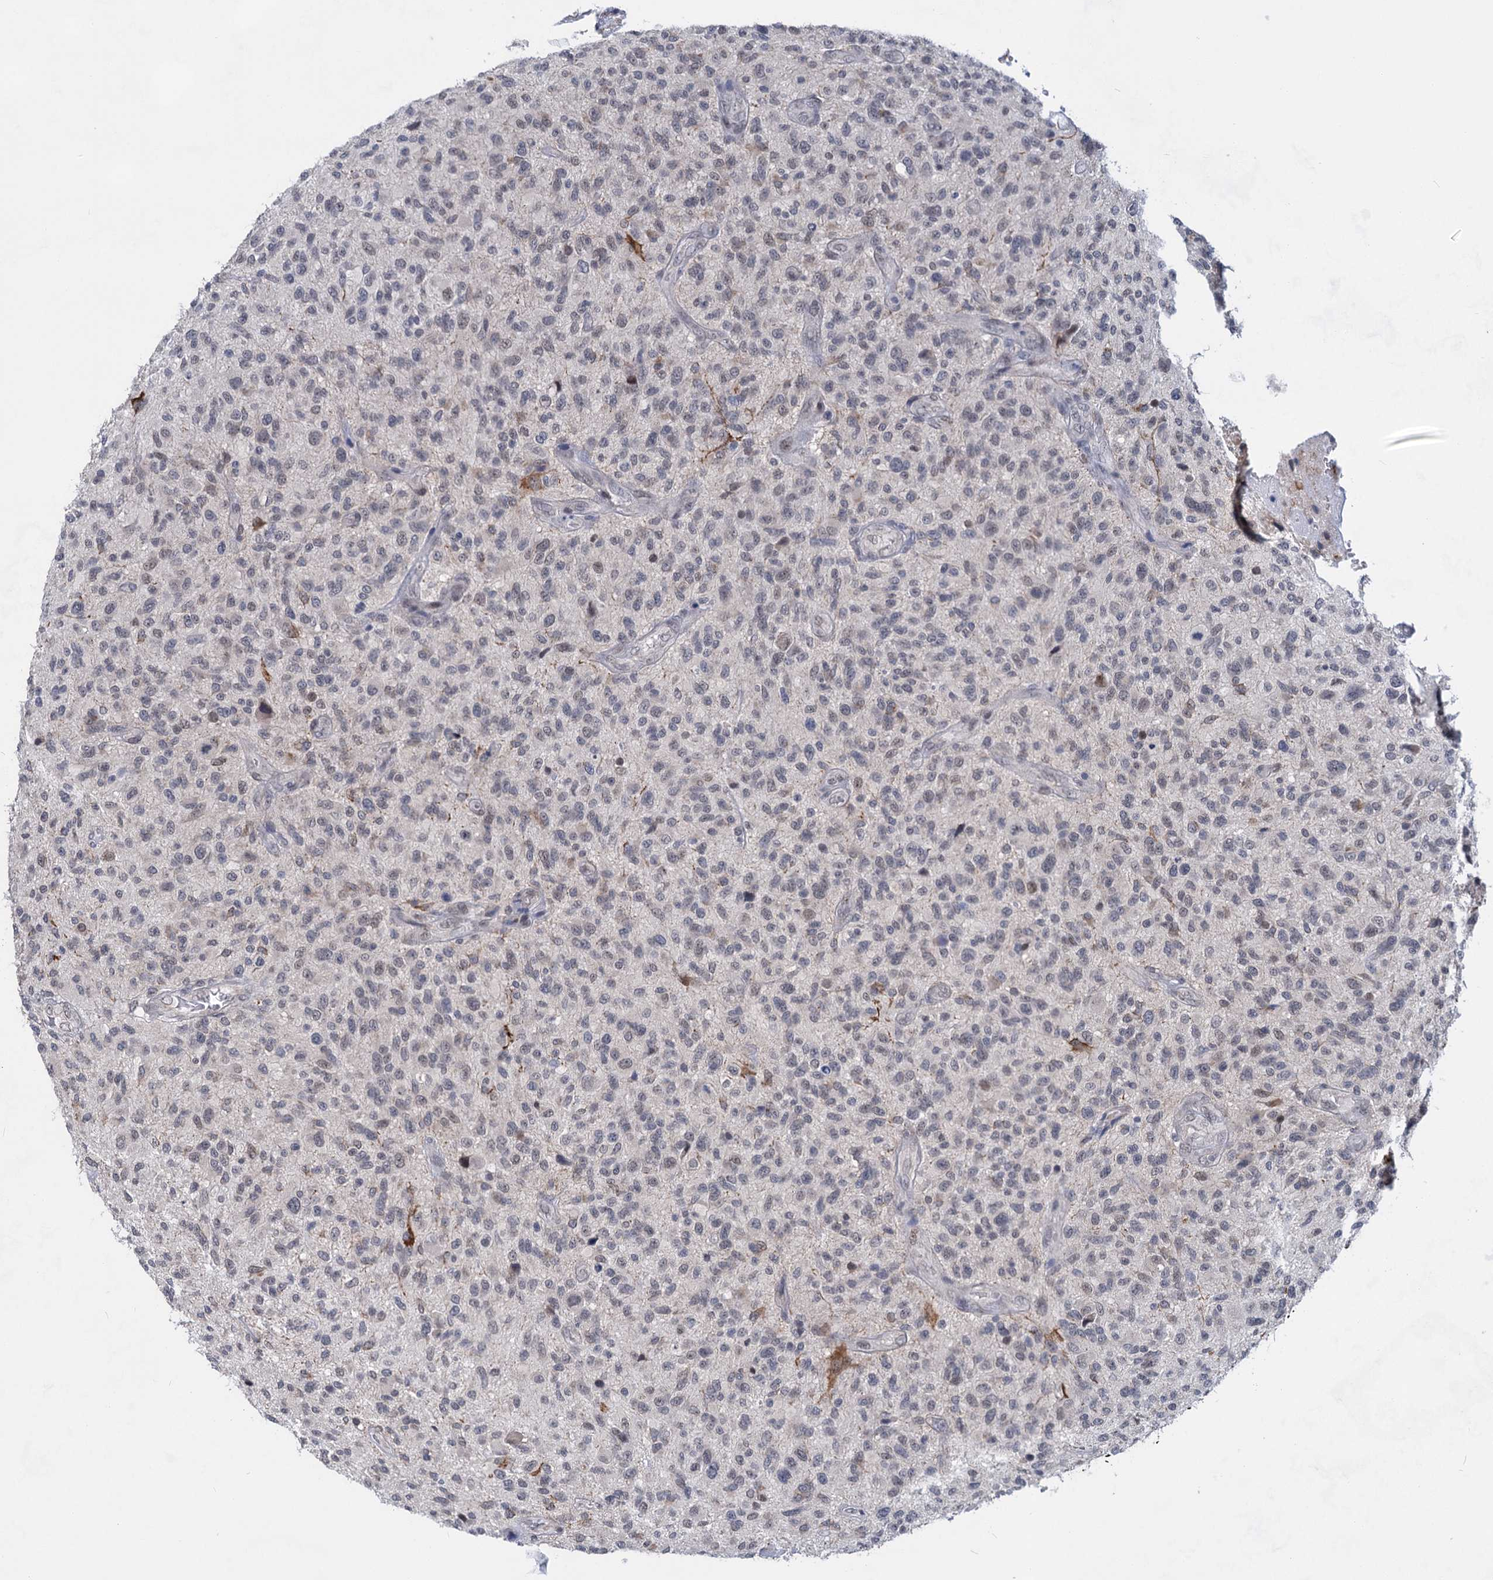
{"staining": {"intensity": "moderate", "quantity": "<25%", "location": "cytoplasmic/membranous,nuclear"}, "tissue": "glioma", "cell_type": "Tumor cells", "image_type": "cancer", "snomed": [{"axis": "morphology", "description": "Glioma, malignant, High grade"}, {"axis": "topography", "description": "Brain"}], "caption": "DAB immunohistochemical staining of glioma shows moderate cytoplasmic/membranous and nuclear protein expression in approximately <25% of tumor cells.", "gene": "TTC17", "patient": {"sex": "male", "age": 47}}